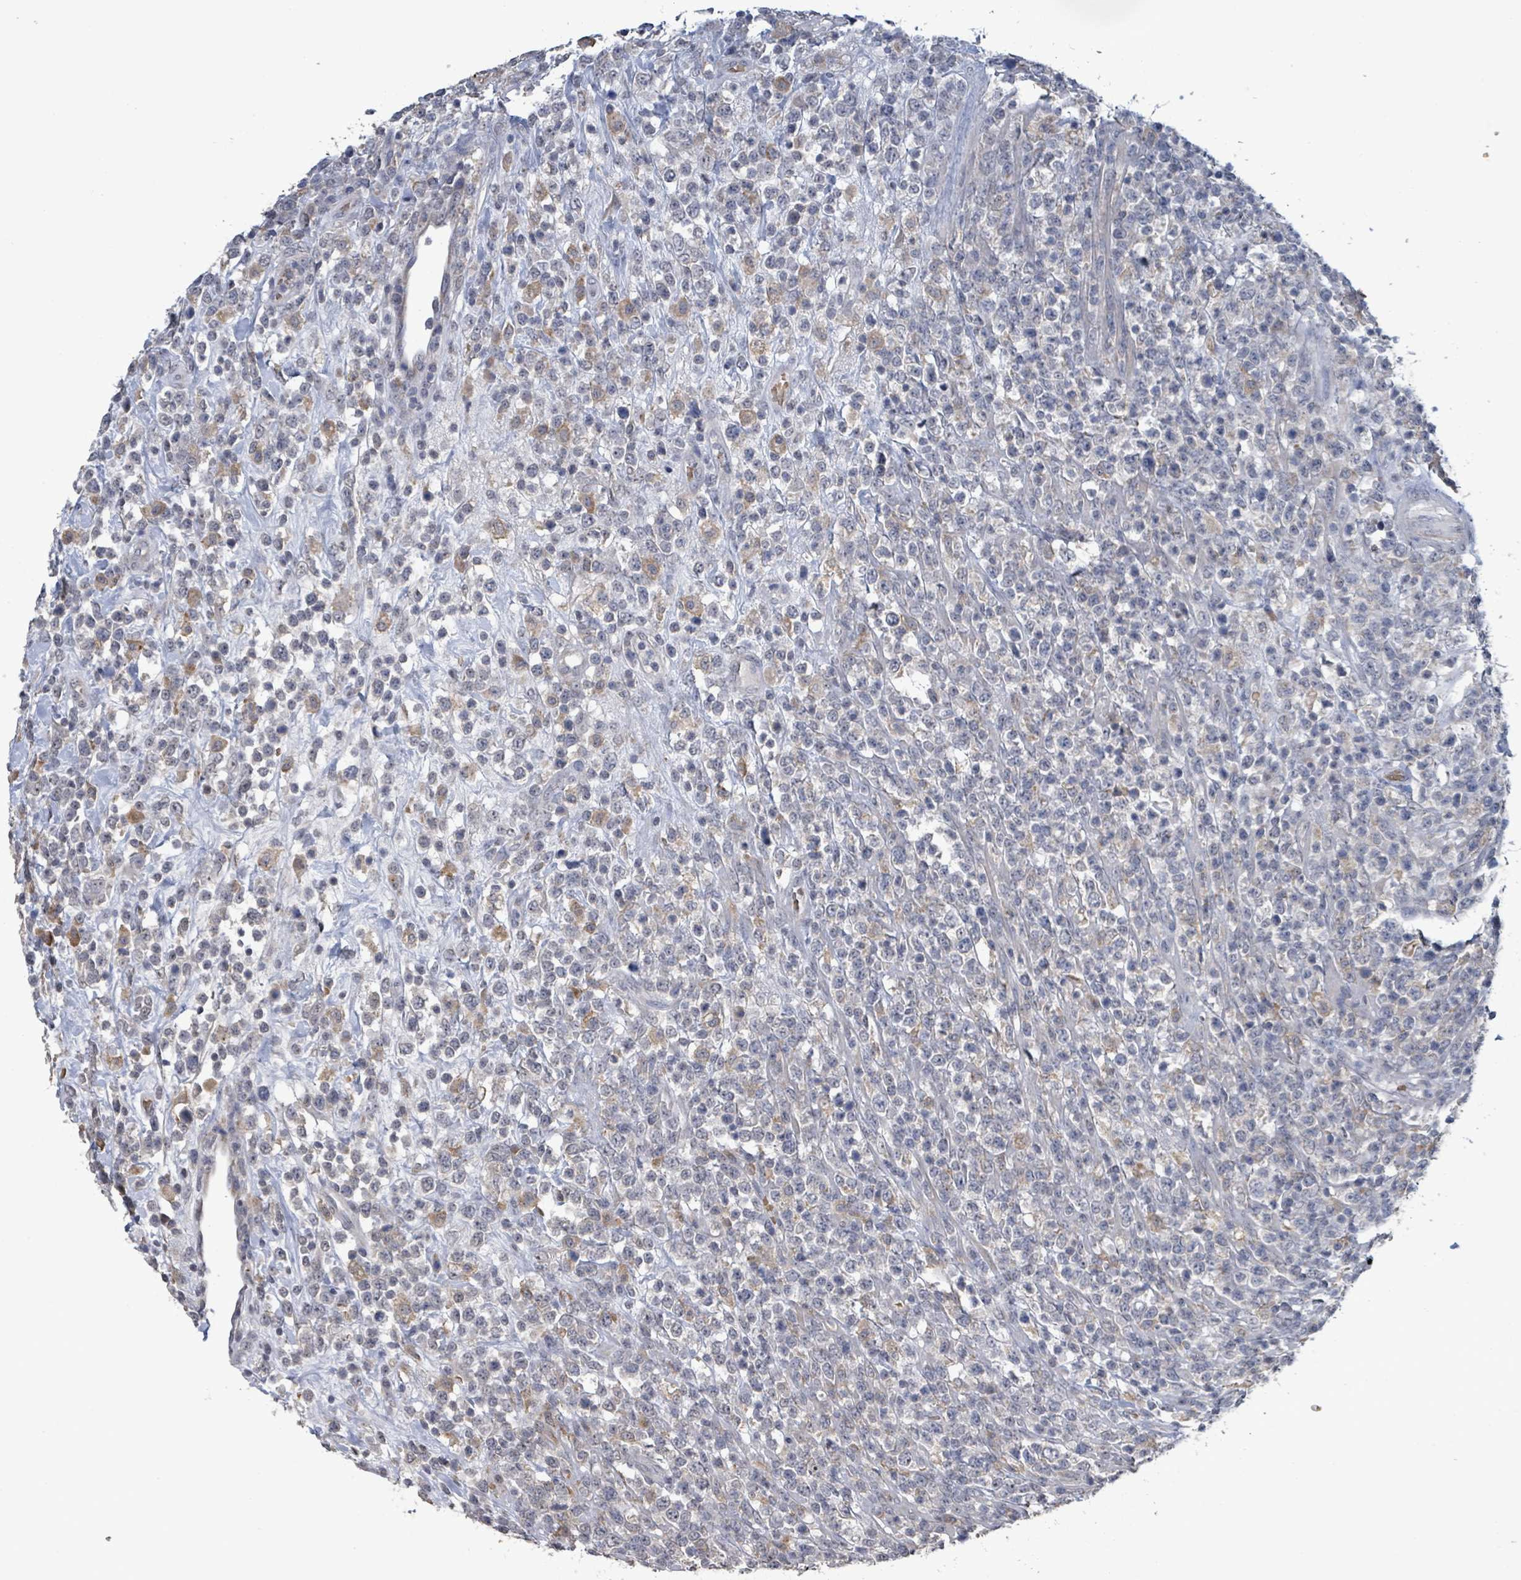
{"staining": {"intensity": "moderate", "quantity": "<25%", "location": "cytoplasmic/membranous"}, "tissue": "lymphoma", "cell_type": "Tumor cells", "image_type": "cancer", "snomed": [{"axis": "morphology", "description": "Malignant lymphoma, non-Hodgkin's type, High grade"}, {"axis": "topography", "description": "Colon"}], "caption": "This is a micrograph of immunohistochemistry staining of lymphoma, which shows moderate positivity in the cytoplasmic/membranous of tumor cells.", "gene": "SEBOX", "patient": {"sex": "female", "age": 53}}